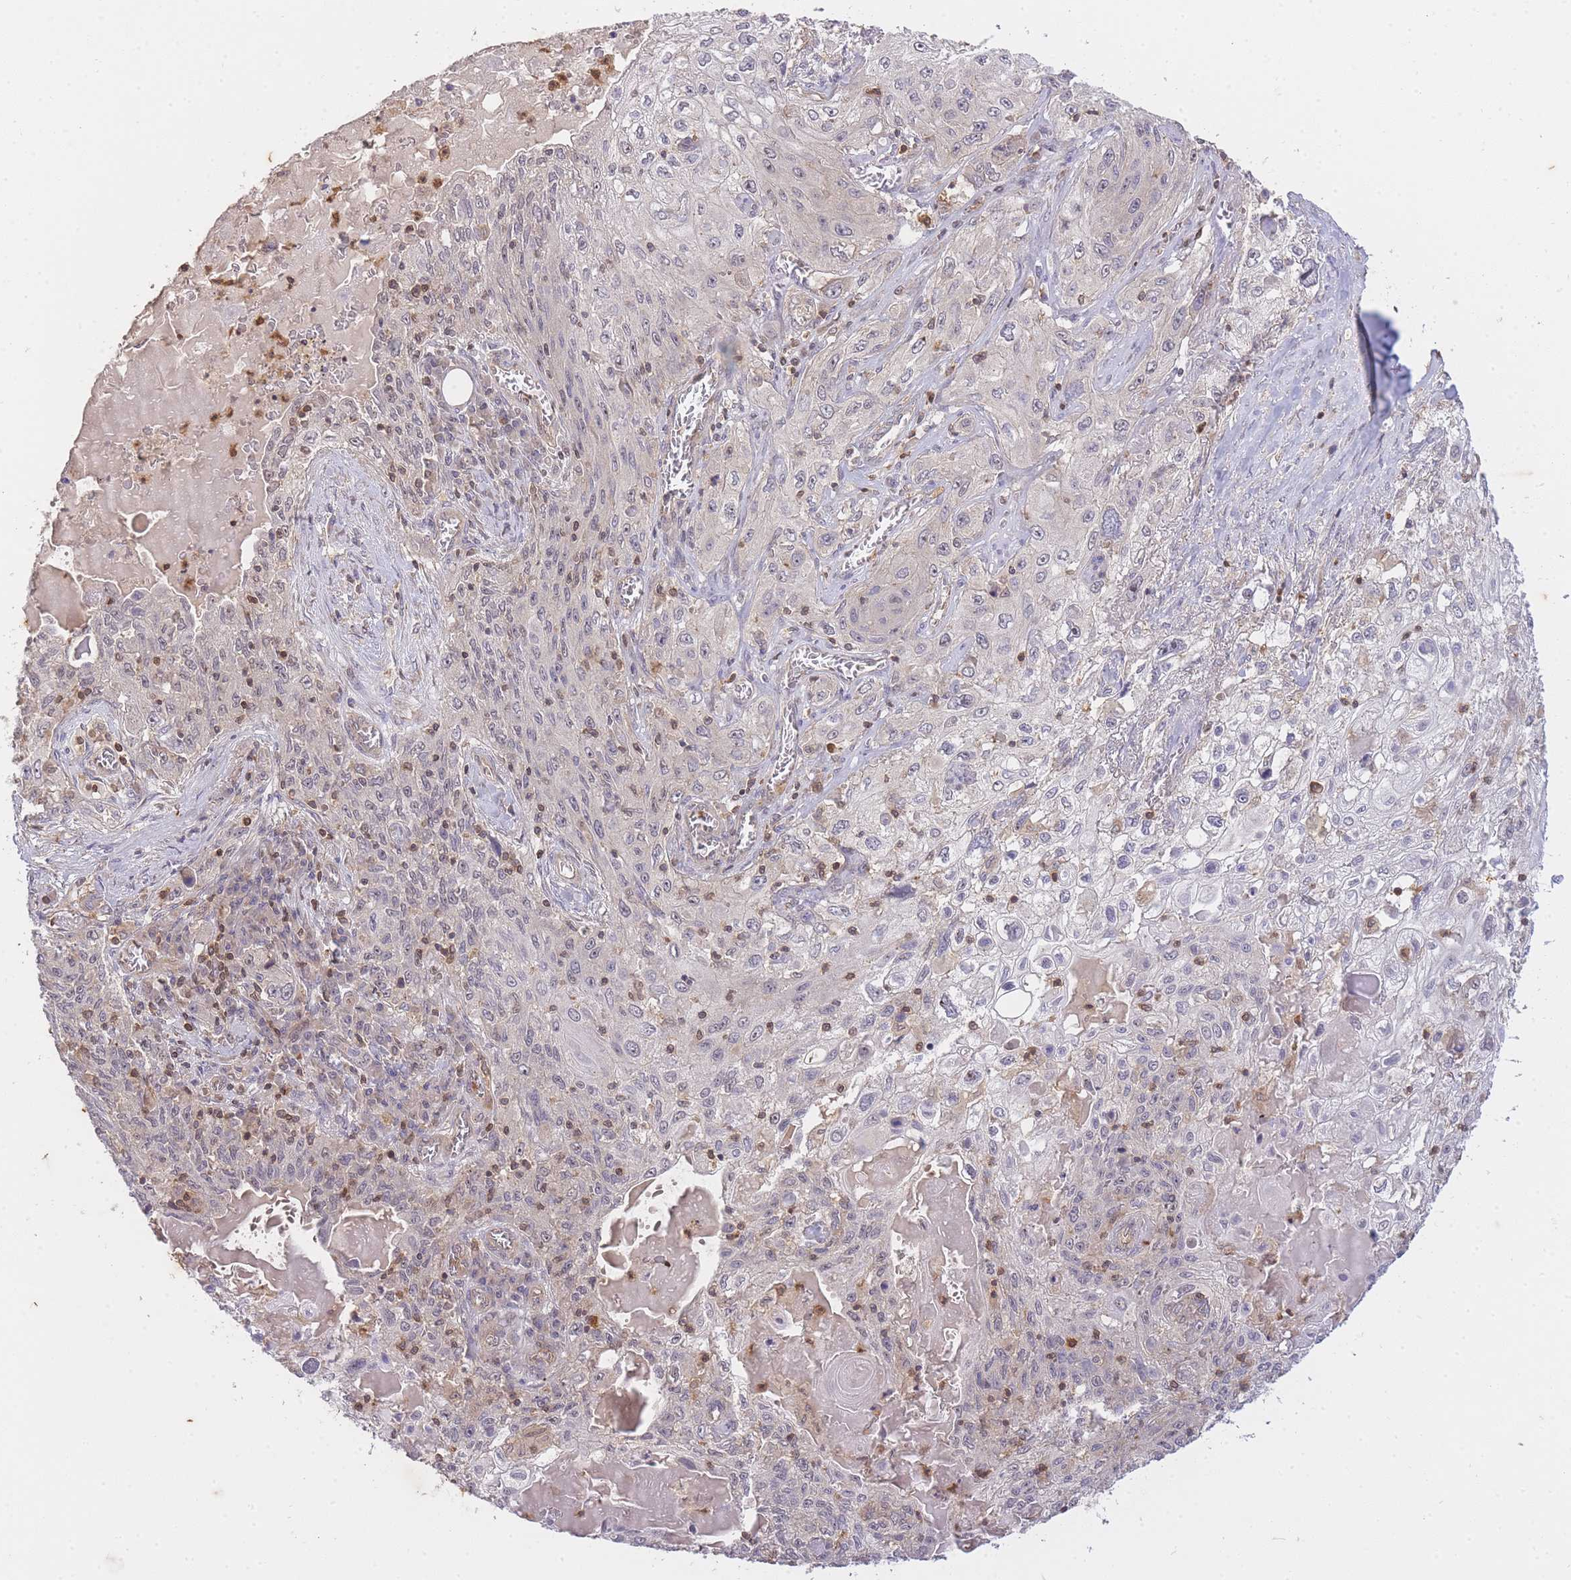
{"staining": {"intensity": "negative", "quantity": "none", "location": "none"}, "tissue": "lung cancer", "cell_type": "Tumor cells", "image_type": "cancer", "snomed": [{"axis": "morphology", "description": "Squamous cell carcinoma, NOS"}, {"axis": "topography", "description": "Lung"}], "caption": "Micrograph shows no significant protein staining in tumor cells of lung cancer.", "gene": "ST8SIA4", "patient": {"sex": "female", "age": 69}}